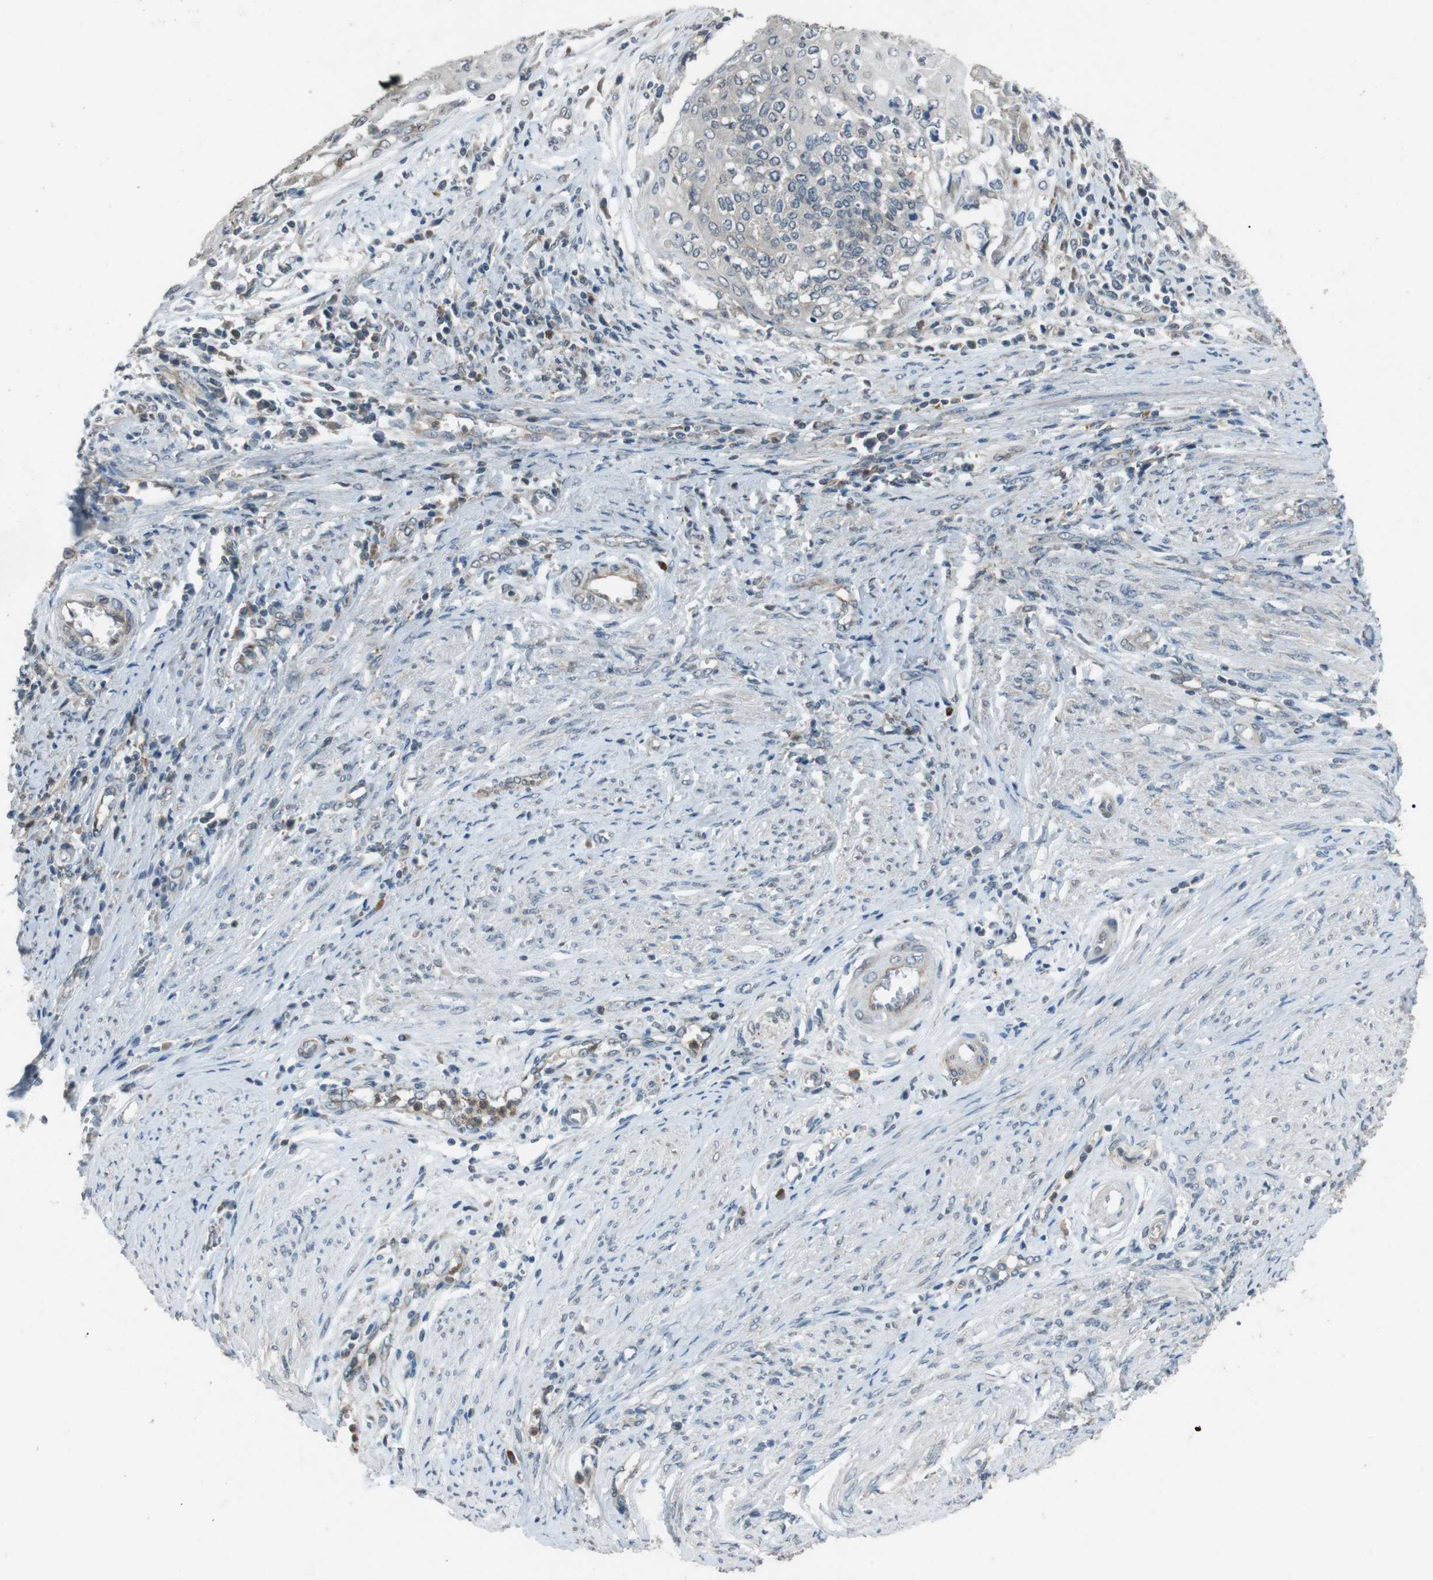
{"staining": {"intensity": "negative", "quantity": "none", "location": "none"}, "tissue": "cervical cancer", "cell_type": "Tumor cells", "image_type": "cancer", "snomed": [{"axis": "morphology", "description": "Squamous cell carcinoma, NOS"}, {"axis": "topography", "description": "Cervix"}], "caption": "Cervical cancer stained for a protein using immunohistochemistry exhibits no staining tumor cells.", "gene": "NEK7", "patient": {"sex": "female", "age": 40}}